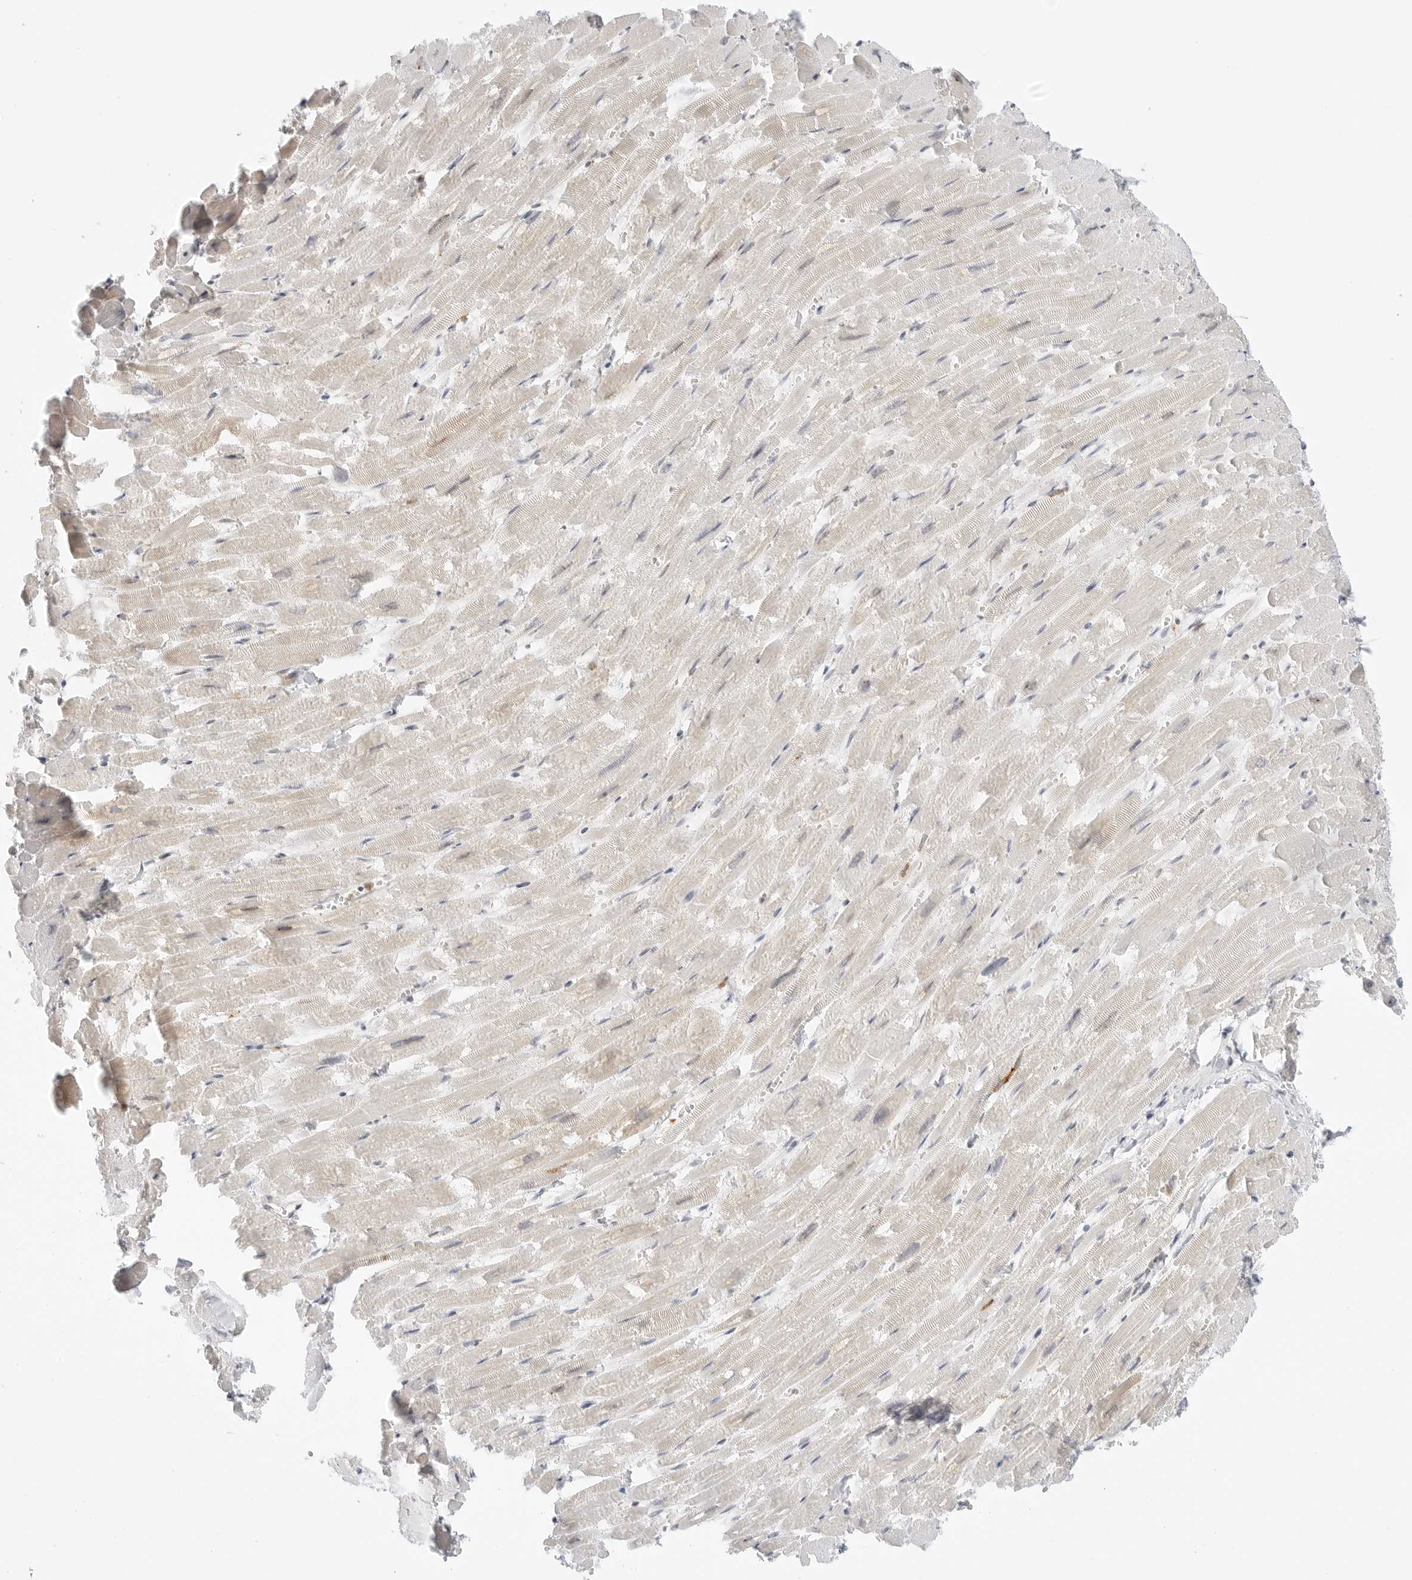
{"staining": {"intensity": "negative", "quantity": "none", "location": "none"}, "tissue": "heart muscle", "cell_type": "Cardiomyocytes", "image_type": "normal", "snomed": [{"axis": "morphology", "description": "Normal tissue, NOS"}, {"axis": "topography", "description": "Heart"}], "caption": "This is an IHC histopathology image of benign heart muscle. There is no staining in cardiomyocytes.", "gene": "THEM4", "patient": {"sex": "male", "age": 54}}